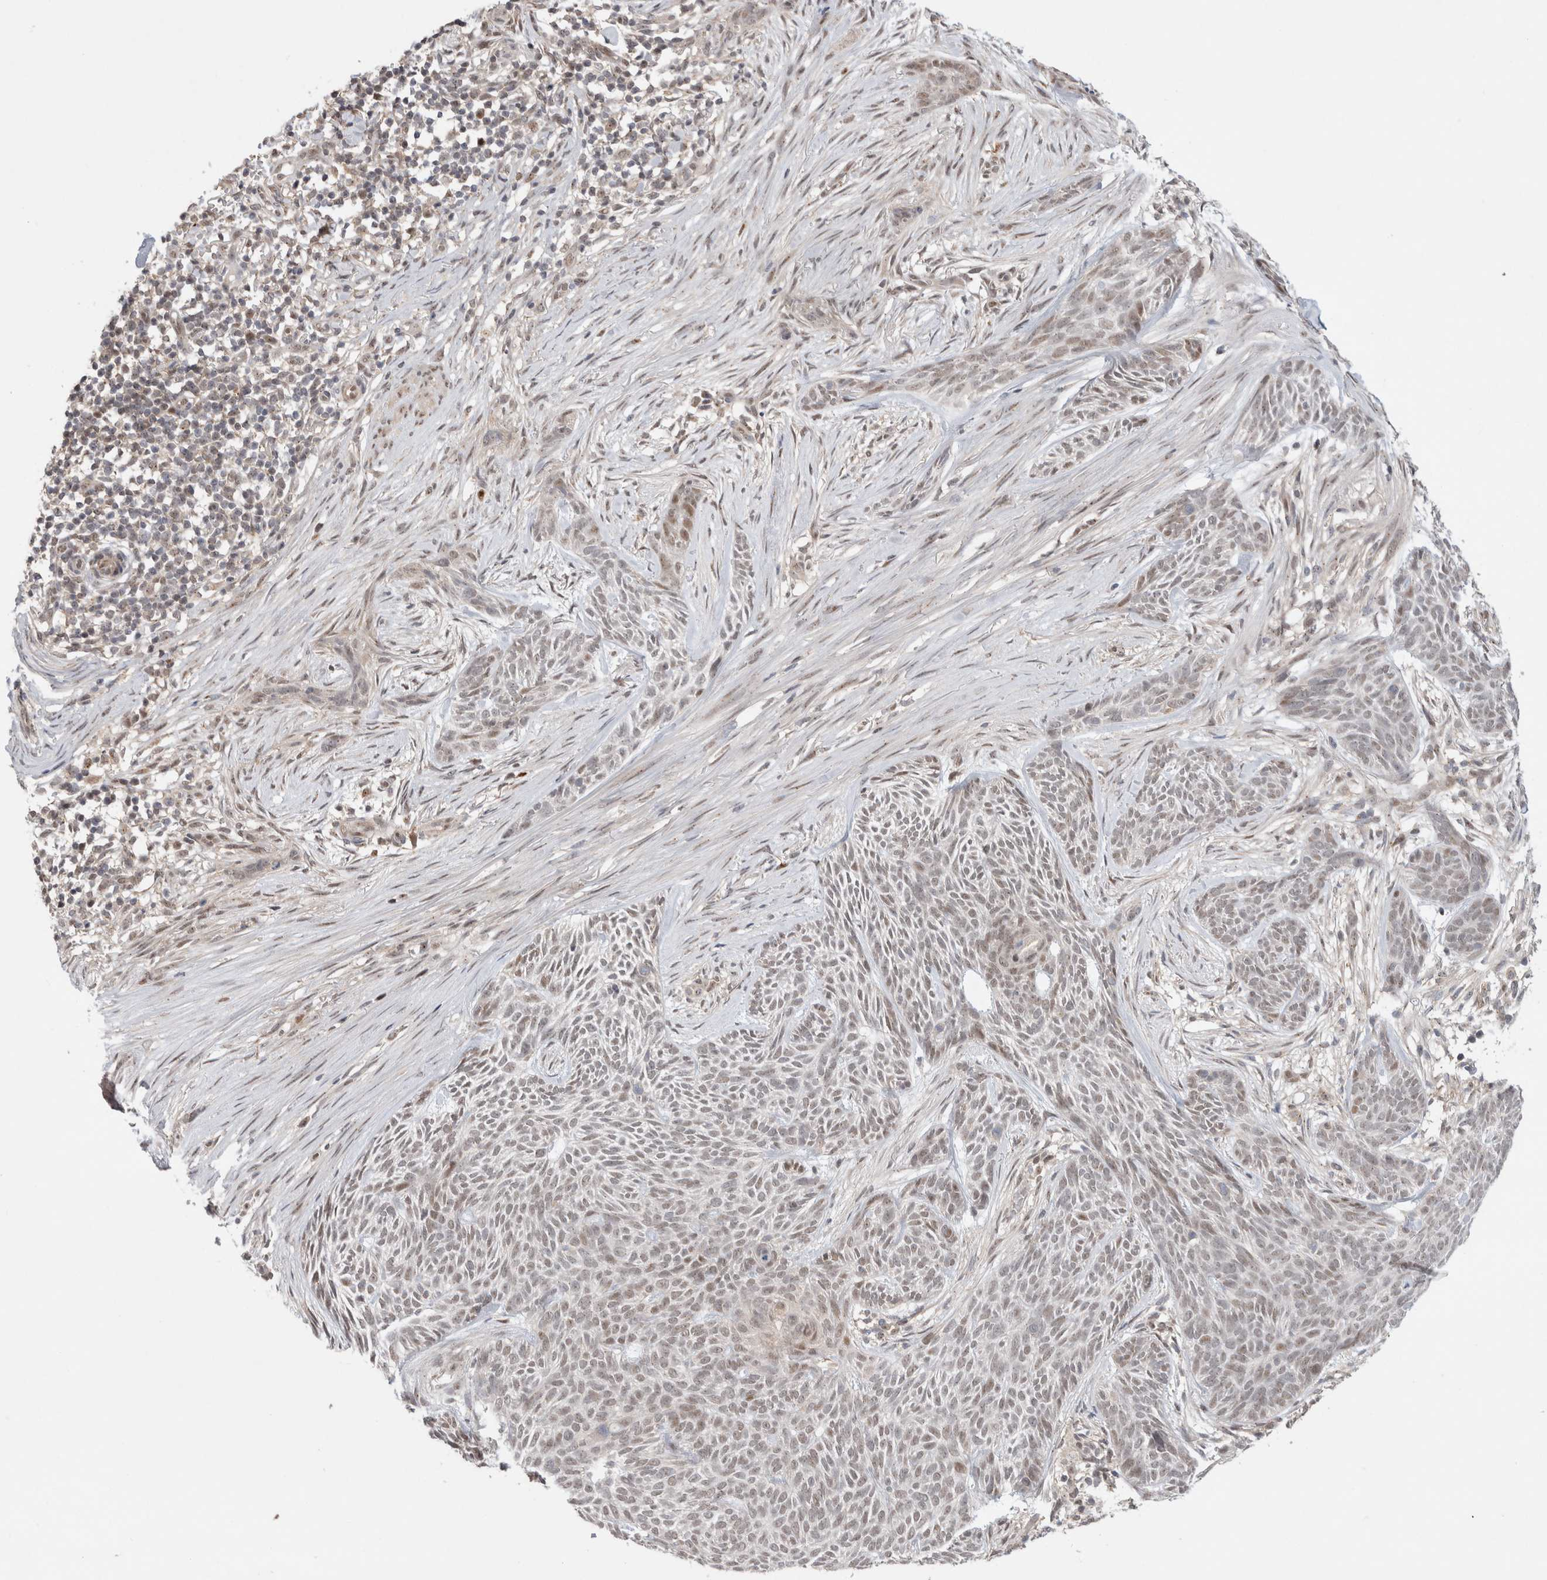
{"staining": {"intensity": "weak", "quantity": "<25%", "location": "nuclear"}, "tissue": "skin cancer", "cell_type": "Tumor cells", "image_type": "cancer", "snomed": [{"axis": "morphology", "description": "Basal cell carcinoma"}, {"axis": "topography", "description": "Skin"}], "caption": "Immunohistochemical staining of basal cell carcinoma (skin) demonstrates no significant expression in tumor cells. The staining is performed using DAB (3,3'-diaminobenzidine) brown chromogen with nuclei counter-stained in using hematoxylin.", "gene": "SLC29A1", "patient": {"sex": "female", "age": 59}}